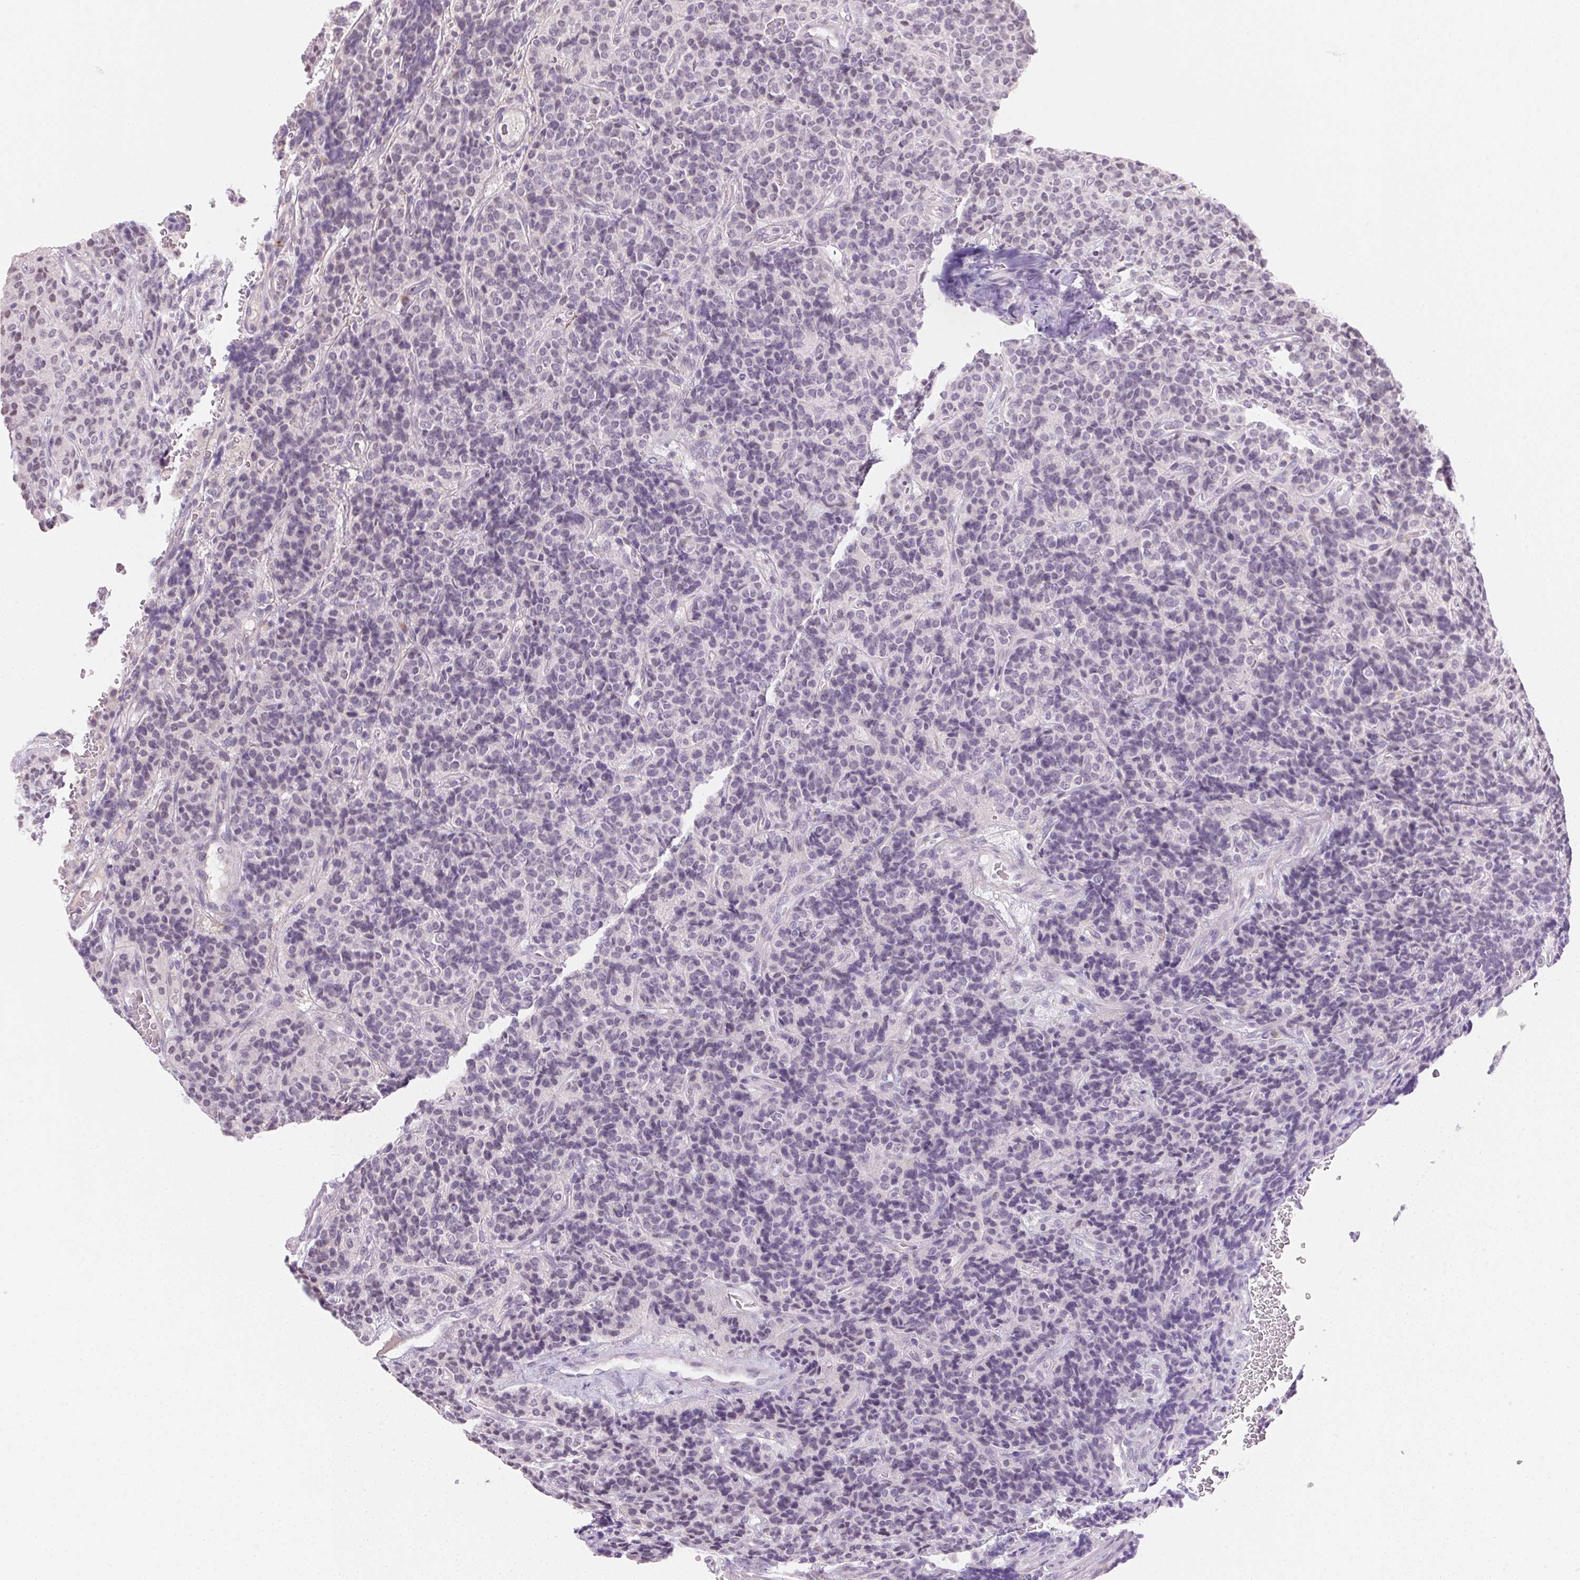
{"staining": {"intensity": "negative", "quantity": "none", "location": "none"}, "tissue": "carcinoid", "cell_type": "Tumor cells", "image_type": "cancer", "snomed": [{"axis": "morphology", "description": "Carcinoid, malignant, NOS"}, {"axis": "topography", "description": "Pancreas"}], "caption": "The histopathology image displays no significant staining in tumor cells of malignant carcinoid.", "gene": "FNDC4", "patient": {"sex": "male", "age": 36}}